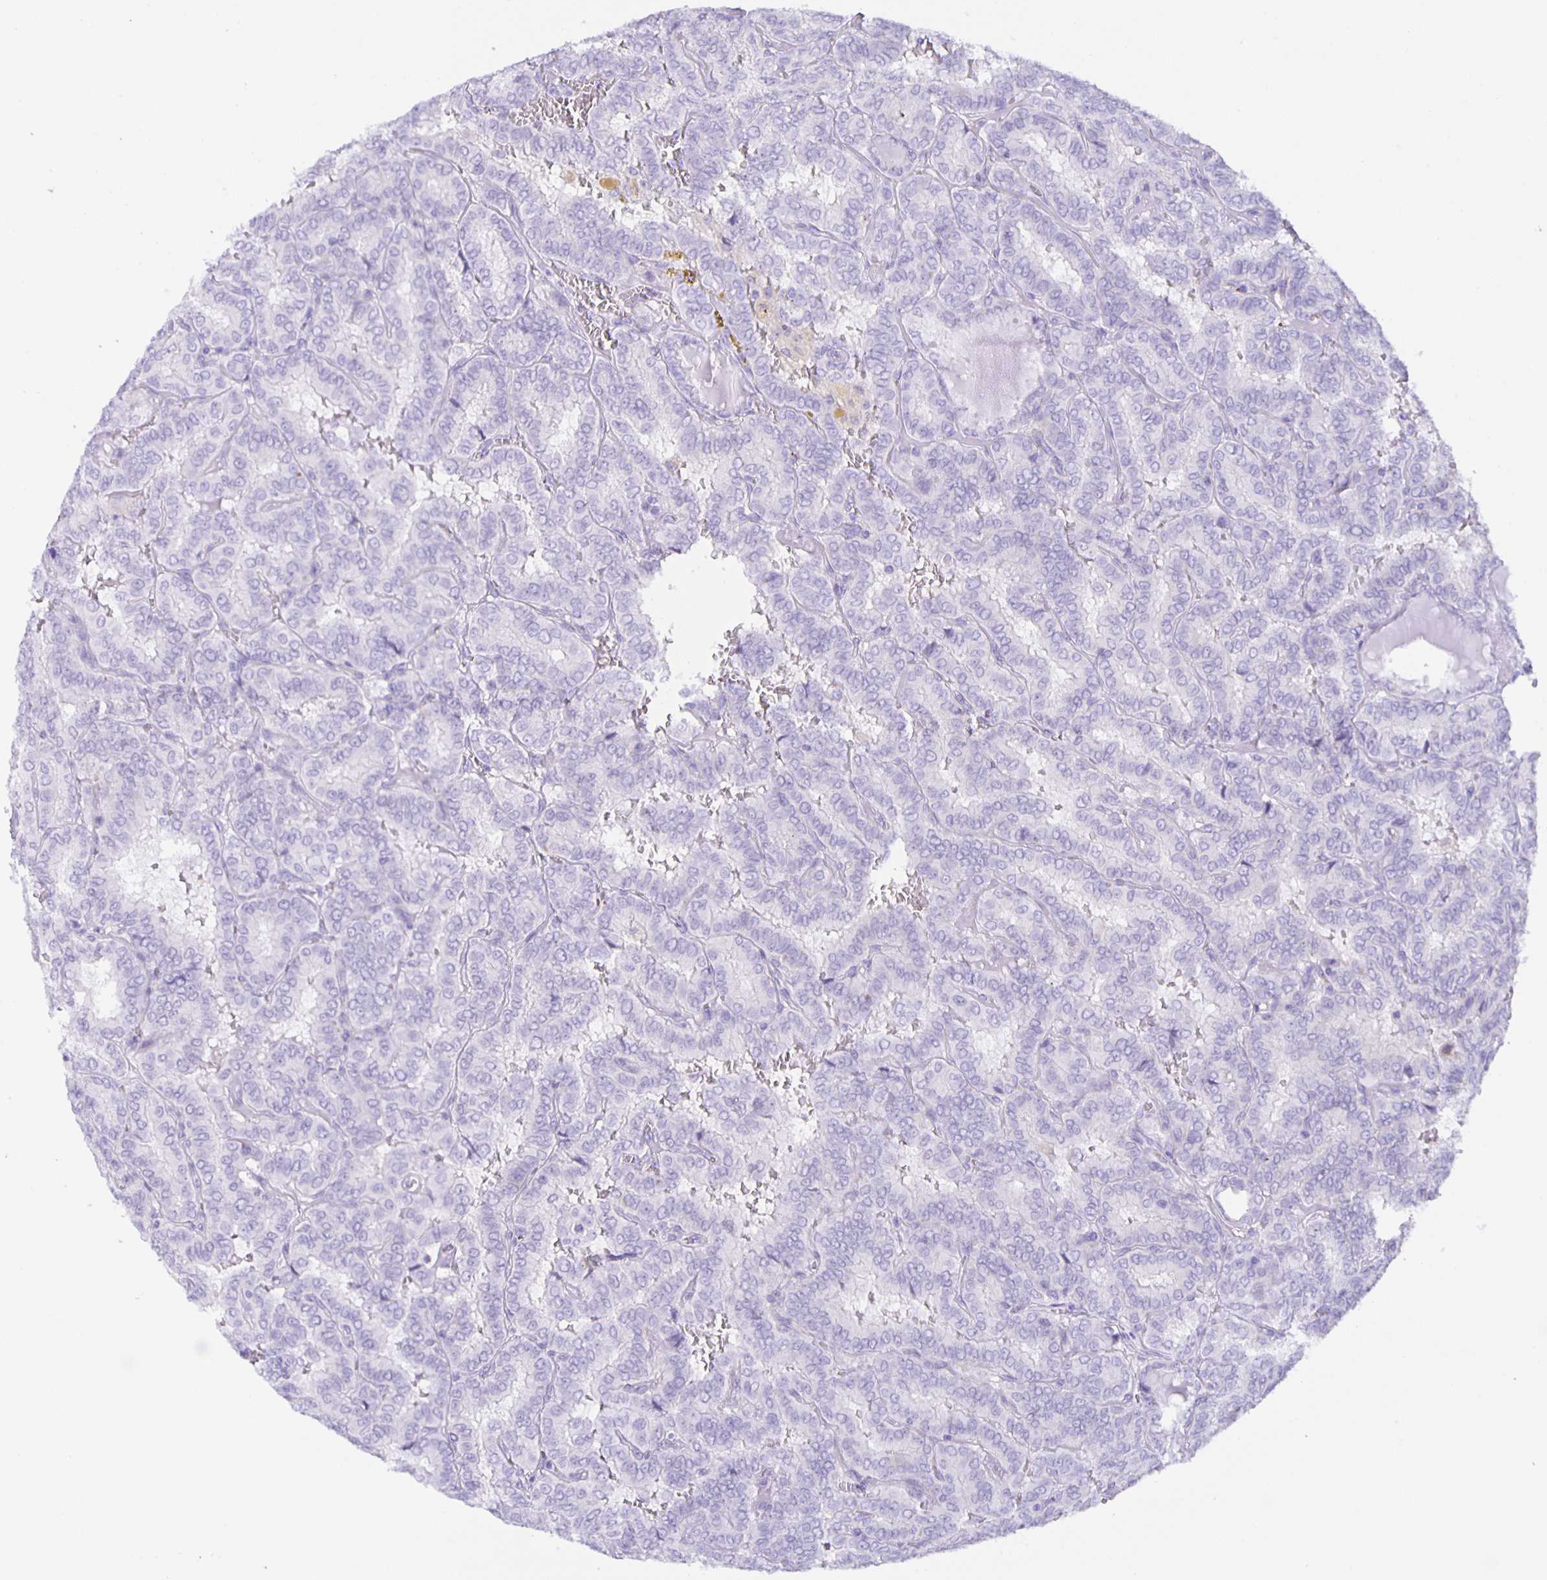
{"staining": {"intensity": "negative", "quantity": "none", "location": "none"}, "tissue": "thyroid cancer", "cell_type": "Tumor cells", "image_type": "cancer", "snomed": [{"axis": "morphology", "description": "Papillary adenocarcinoma, NOS"}, {"axis": "topography", "description": "Thyroid gland"}], "caption": "Tumor cells show no significant positivity in thyroid papillary adenocarcinoma.", "gene": "AQP6", "patient": {"sex": "female", "age": 46}}